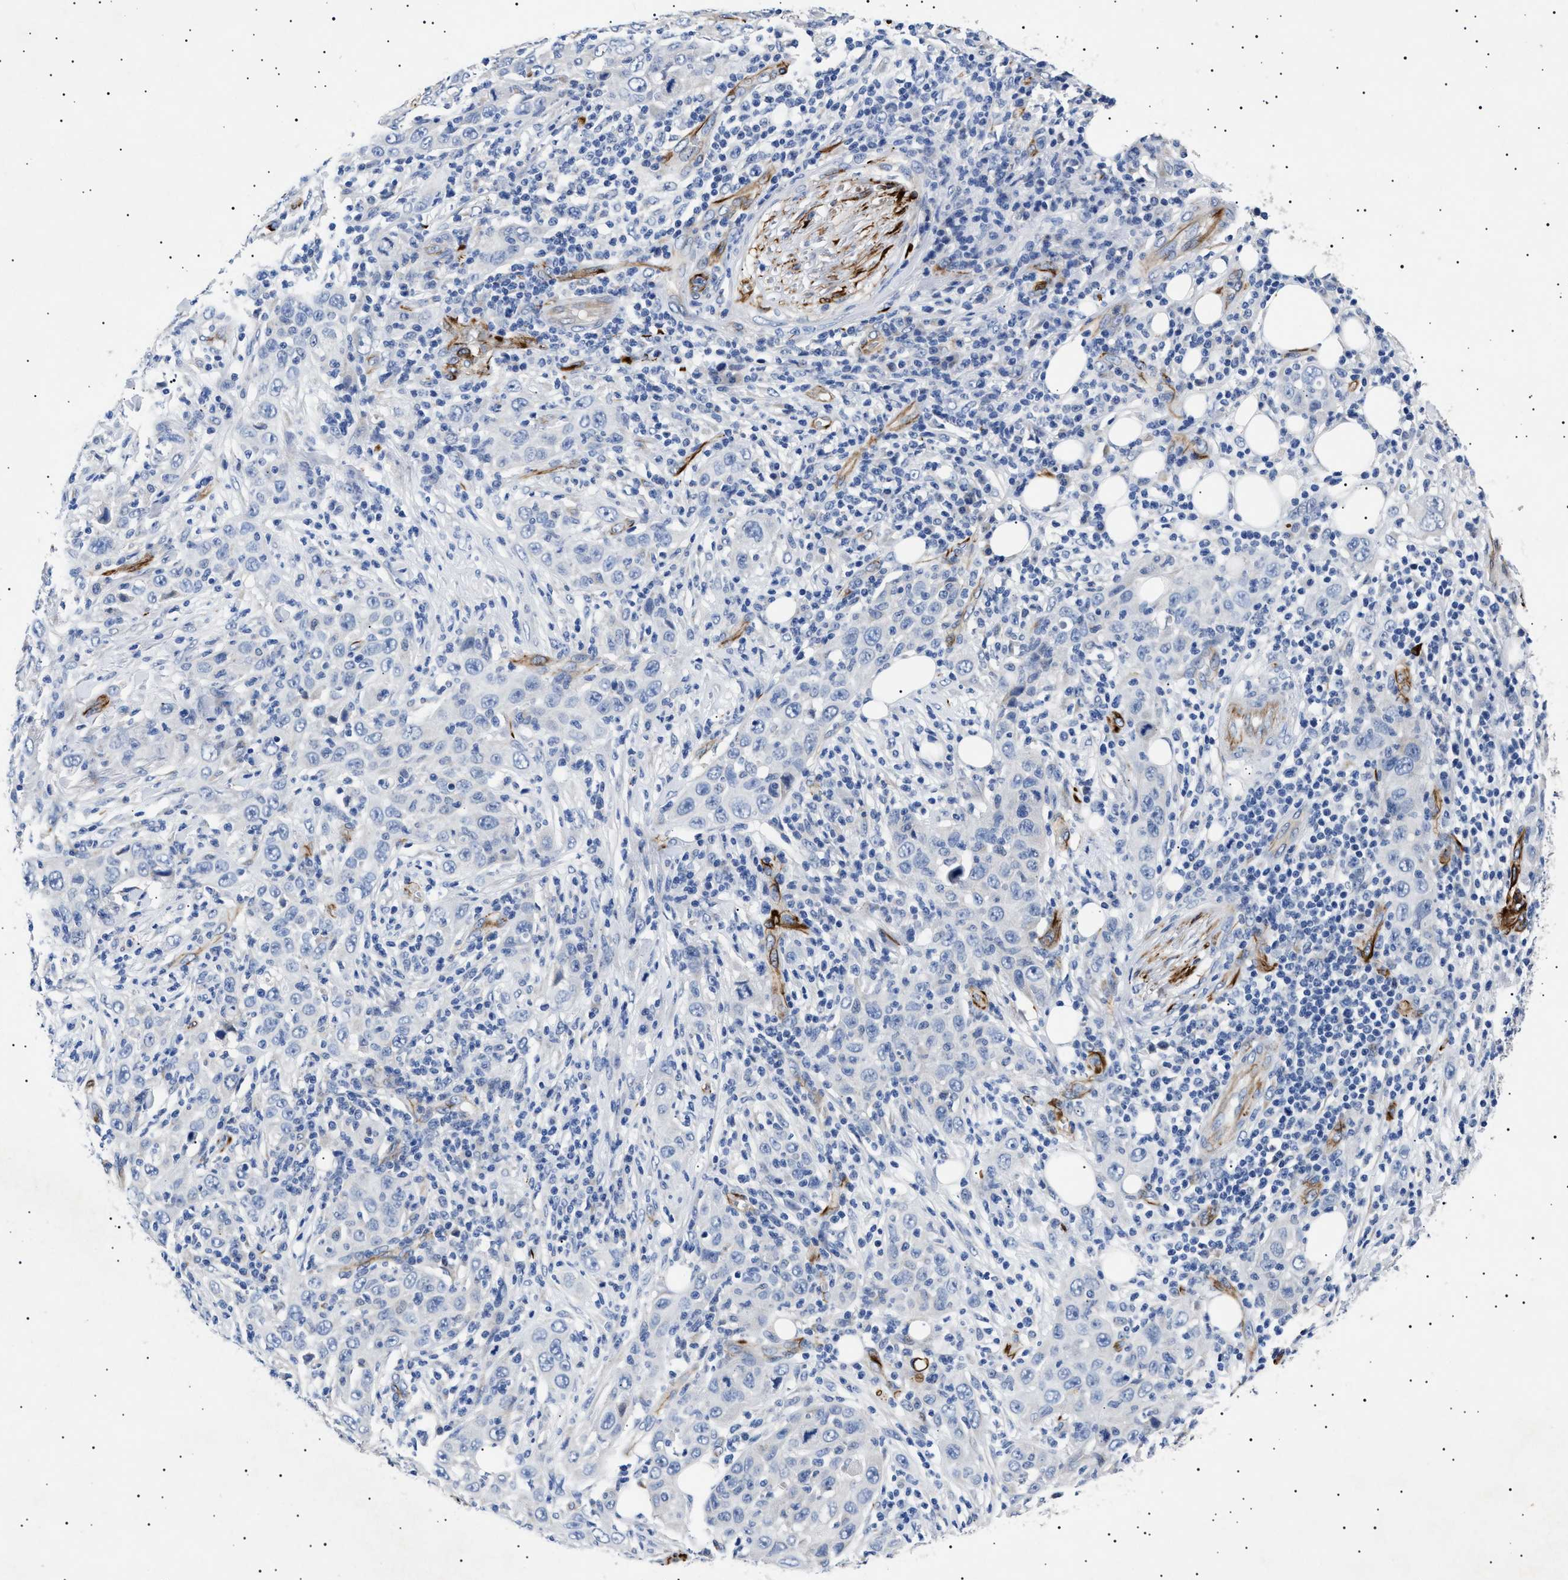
{"staining": {"intensity": "negative", "quantity": "none", "location": "none"}, "tissue": "skin cancer", "cell_type": "Tumor cells", "image_type": "cancer", "snomed": [{"axis": "morphology", "description": "Squamous cell carcinoma, NOS"}, {"axis": "topography", "description": "Skin"}], "caption": "Immunohistochemistry of human skin squamous cell carcinoma demonstrates no staining in tumor cells. (DAB (3,3'-diaminobenzidine) IHC, high magnification).", "gene": "OLFML2A", "patient": {"sex": "female", "age": 88}}